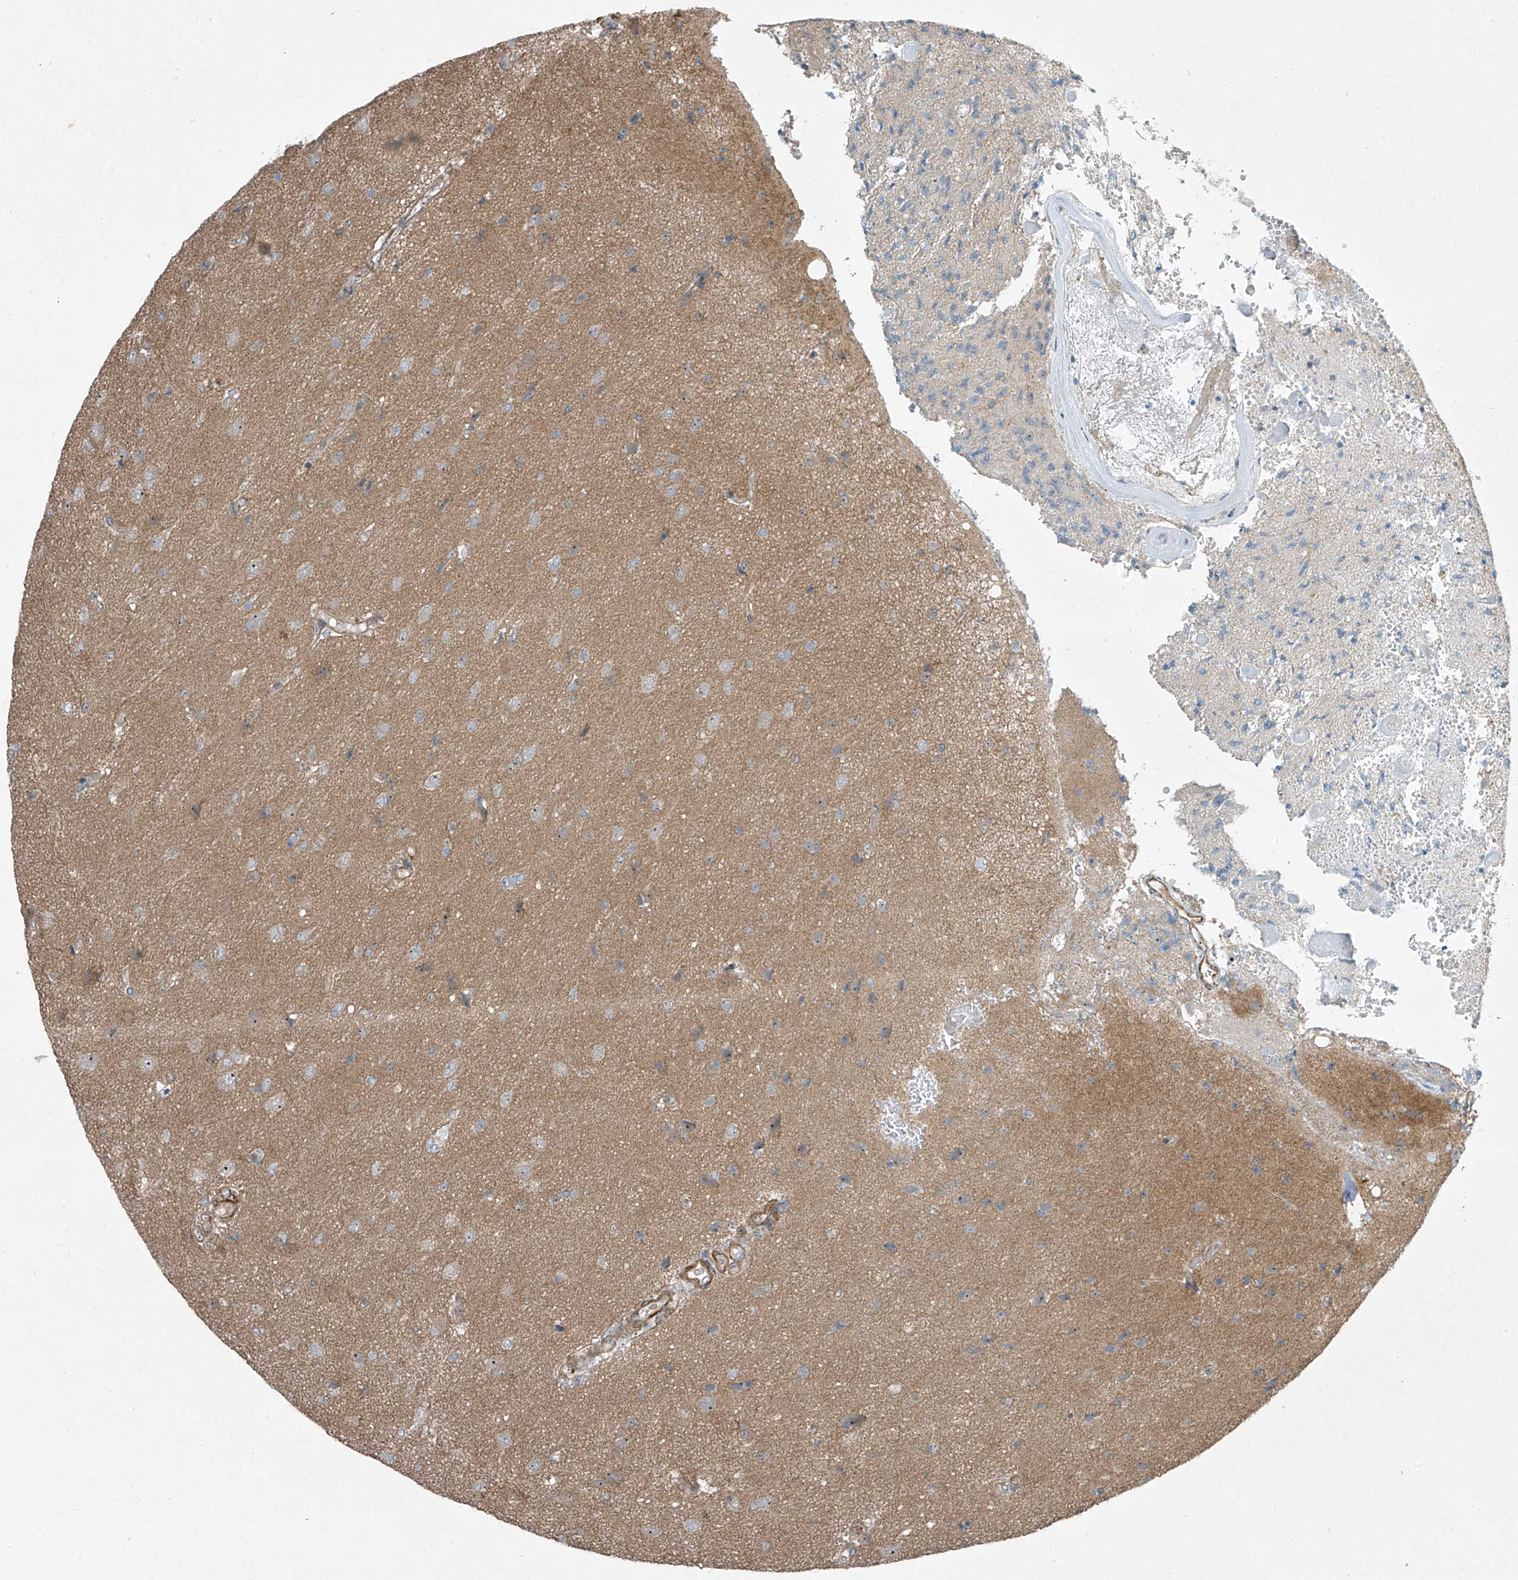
{"staining": {"intensity": "negative", "quantity": "none", "location": "none"}, "tissue": "glioma", "cell_type": "Tumor cells", "image_type": "cancer", "snomed": [{"axis": "morphology", "description": "Glioma, malignant, High grade"}, {"axis": "topography", "description": "Brain"}], "caption": "A photomicrograph of high-grade glioma (malignant) stained for a protein shows no brown staining in tumor cells.", "gene": "PPCS", "patient": {"sex": "male", "age": 72}}